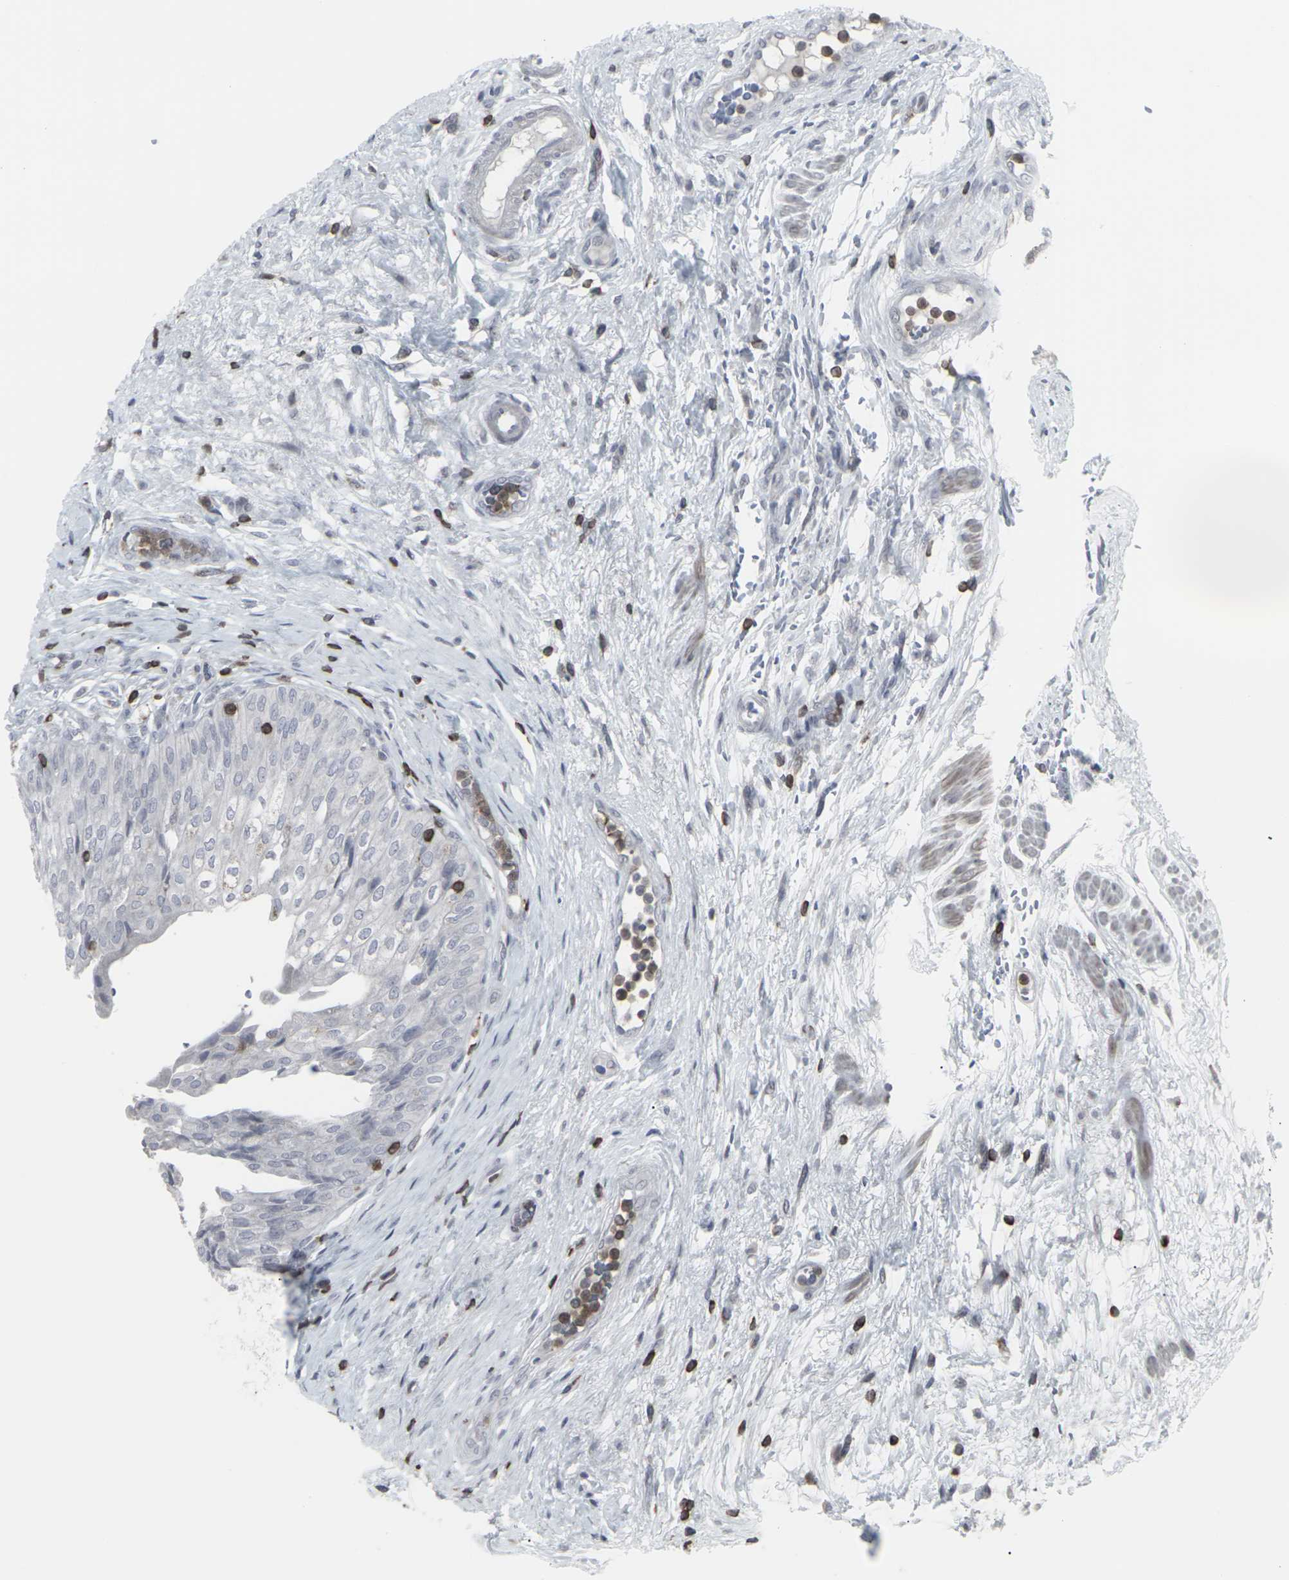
{"staining": {"intensity": "negative", "quantity": "none", "location": "none"}, "tissue": "urinary bladder", "cell_type": "Urothelial cells", "image_type": "normal", "snomed": [{"axis": "morphology", "description": "Normal tissue, NOS"}, {"axis": "topography", "description": "Urinary bladder"}], "caption": "Urothelial cells show no significant protein positivity in unremarkable urinary bladder. (Stains: DAB (3,3'-diaminobenzidine) immunohistochemistry (IHC) with hematoxylin counter stain, Microscopy: brightfield microscopy at high magnification).", "gene": "APOBEC2", "patient": {"sex": "male", "age": 46}}